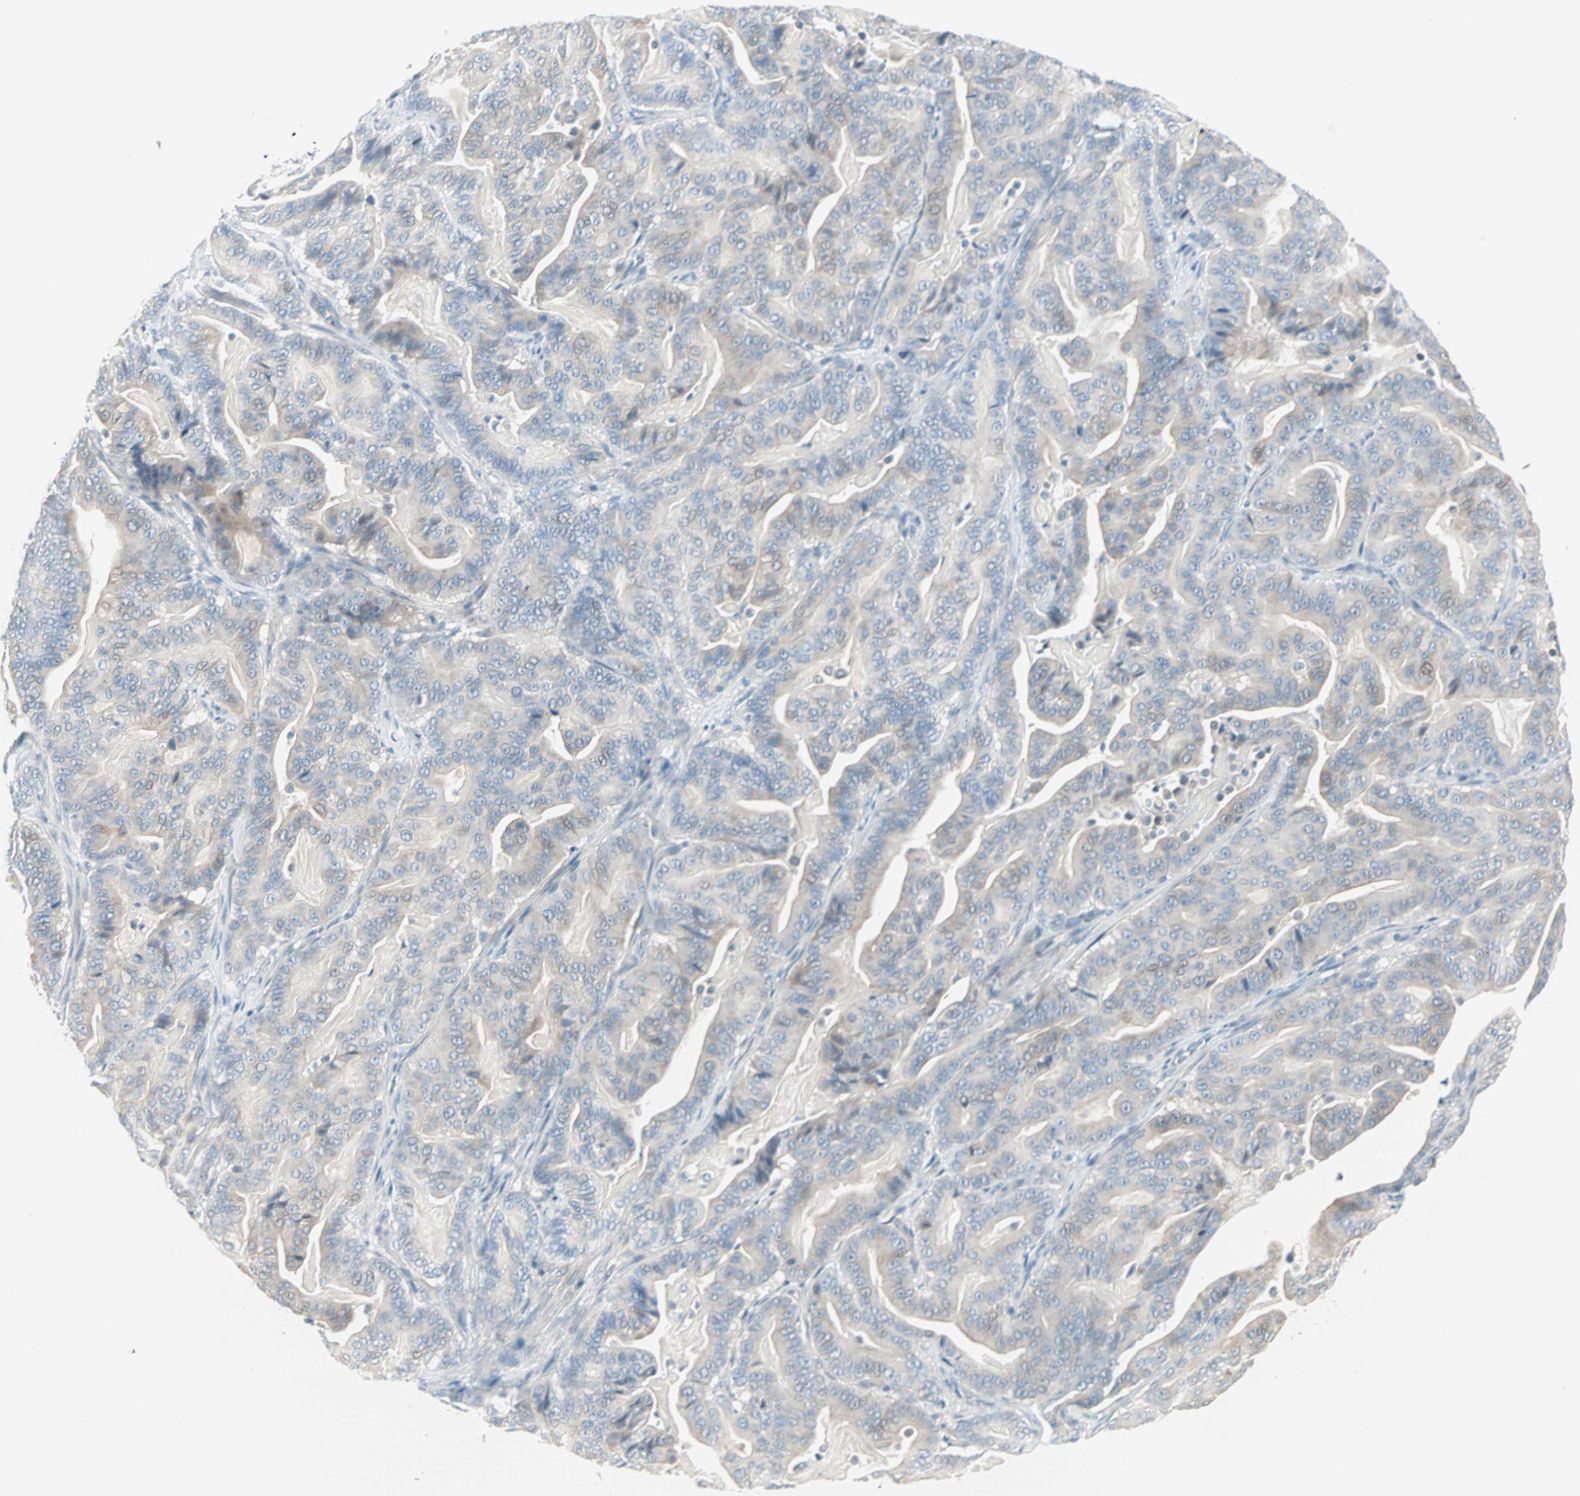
{"staining": {"intensity": "weak", "quantity": ">75%", "location": "cytoplasmic/membranous"}, "tissue": "pancreatic cancer", "cell_type": "Tumor cells", "image_type": "cancer", "snomed": [{"axis": "morphology", "description": "Adenocarcinoma, NOS"}, {"axis": "topography", "description": "Pancreas"}], "caption": "Tumor cells exhibit low levels of weak cytoplasmic/membranous staining in about >75% of cells in human adenocarcinoma (pancreatic).", "gene": "SULT1C2", "patient": {"sex": "male", "age": 63}}